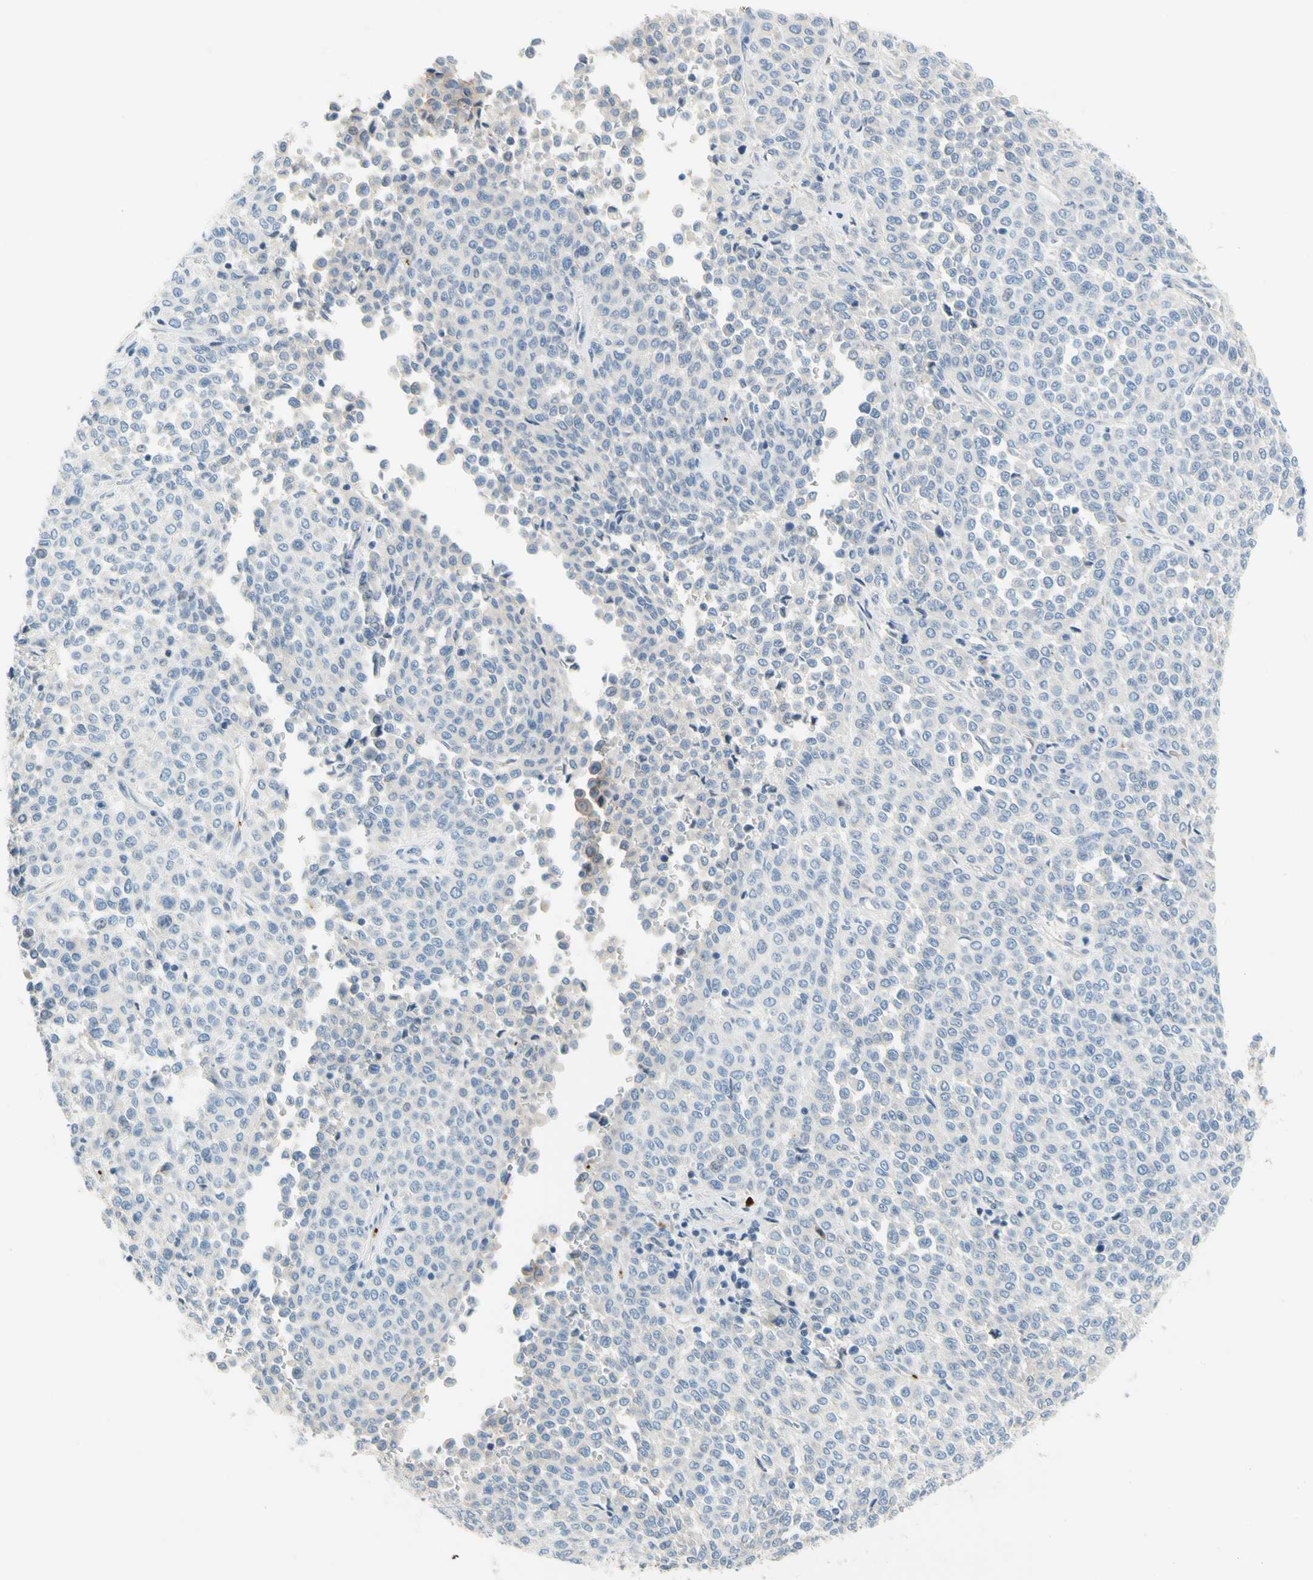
{"staining": {"intensity": "negative", "quantity": "none", "location": "none"}, "tissue": "melanoma", "cell_type": "Tumor cells", "image_type": "cancer", "snomed": [{"axis": "morphology", "description": "Malignant melanoma, Metastatic site"}, {"axis": "topography", "description": "Pancreas"}], "caption": "Photomicrograph shows no protein staining in tumor cells of melanoma tissue.", "gene": "PPBP", "patient": {"sex": "female", "age": 30}}